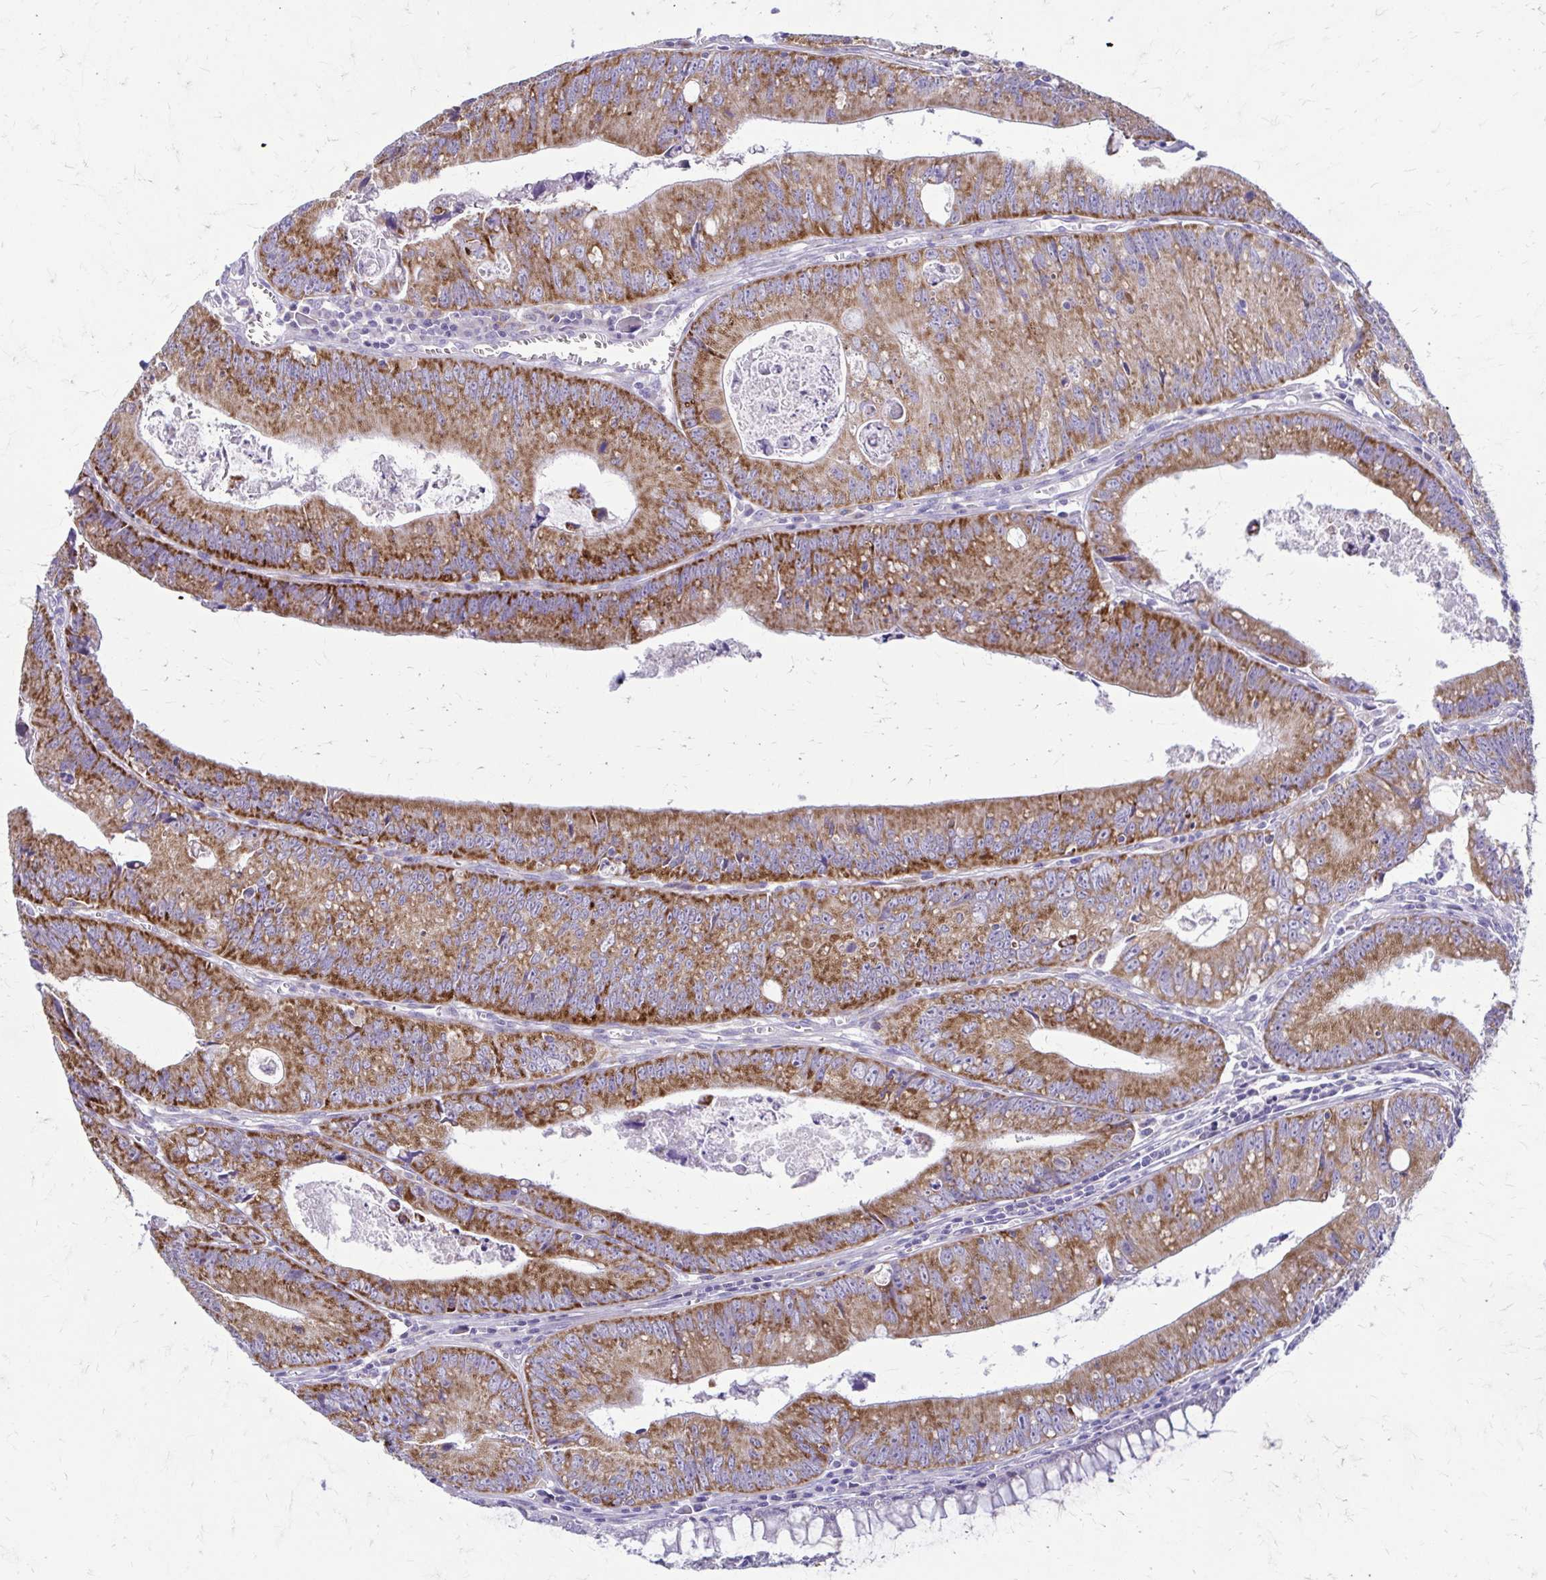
{"staining": {"intensity": "moderate", "quantity": ">75%", "location": "cytoplasmic/membranous"}, "tissue": "colorectal cancer", "cell_type": "Tumor cells", "image_type": "cancer", "snomed": [{"axis": "morphology", "description": "Adenocarcinoma, NOS"}, {"axis": "topography", "description": "Rectum"}], "caption": "Colorectal cancer stained with a protein marker reveals moderate staining in tumor cells.", "gene": "SAMD13", "patient": {"sex": "female", "age": 81}}